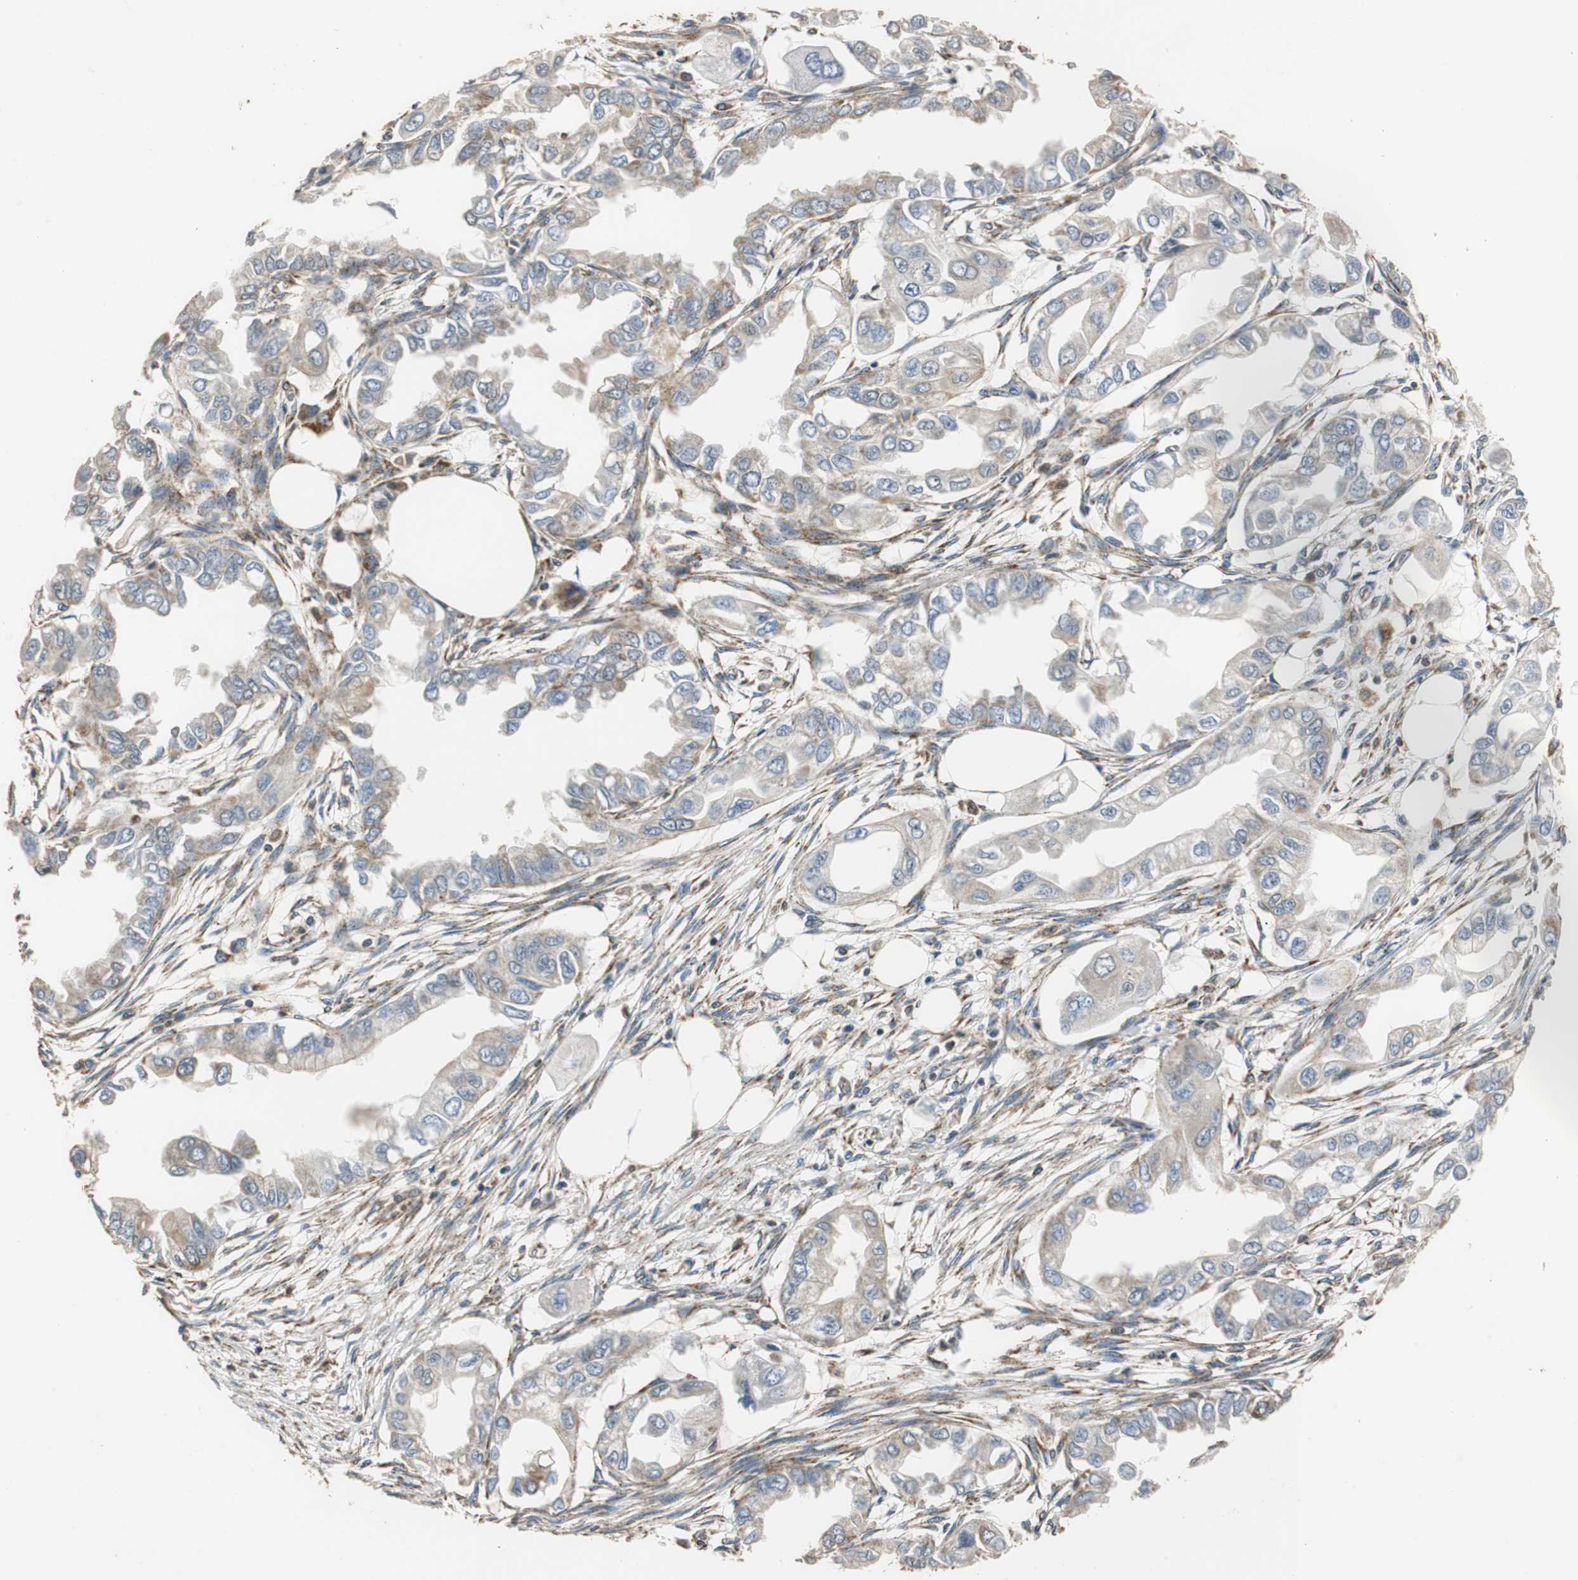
{"staining": {"intensity": "weak", "quantity": "25%-75%", "location": "cytoplasmic/membranous"}, "tissue": "endometrial cancer", "cell_type": "Tumor cells", "image_type": "cancer", "snomed": [{"axis": "morphology", "description": "Adenocarcinoma, NOS"}, {"axis": "topography", "description": "Endometrium"}], "caption": "Adenocarcinoma (endometrial) stained with a brown dye exhibits weak cytoplasmic/membranous positive expression in about 25%-75% of tumor cells.", "gene": "HMGCL", "patient": {"sex": "female", "age": 67}}